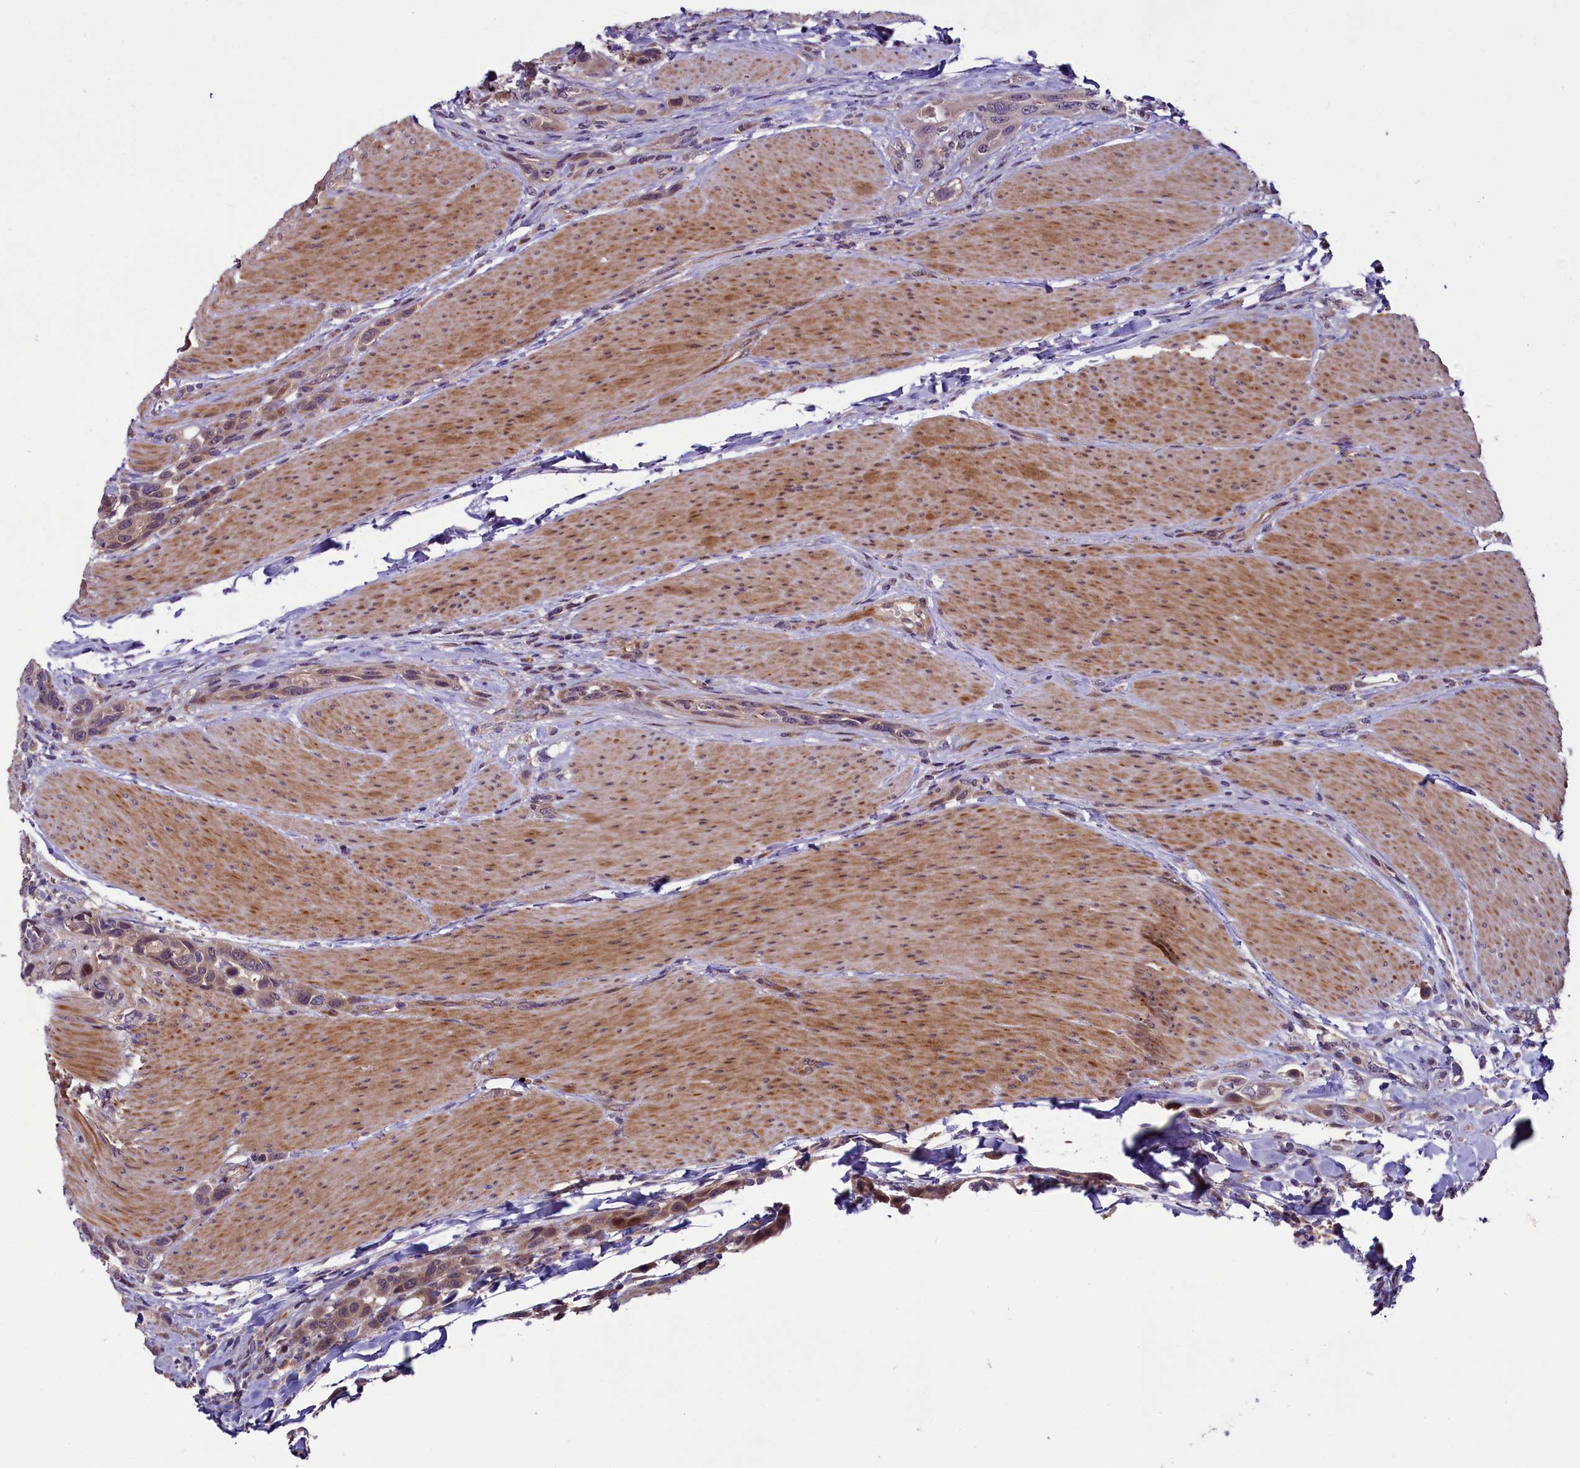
{"staining": {"intensity": "weak", "quantity": "25%-75%", "location": "cytoplasmic/membranous"}, "tissue": "urothelial cancer", "cell_type": "Tumor cells", "image_type": "cancer", "snomed": [{"axis": "morphology", "description": "Urothelial carcinoma, High grade"}, {"axis": "topography", "description": "Urinary bladder"}], "caption": "Immunohistochemical staining of human urothelial carcinoma (high-grade) displays low levels of weak cytoplasmic/membranous positivity in about 25%-75% of tumor cells.", "gene": "RPUSD2", "patient": {"sex": "male", "age": 50}}